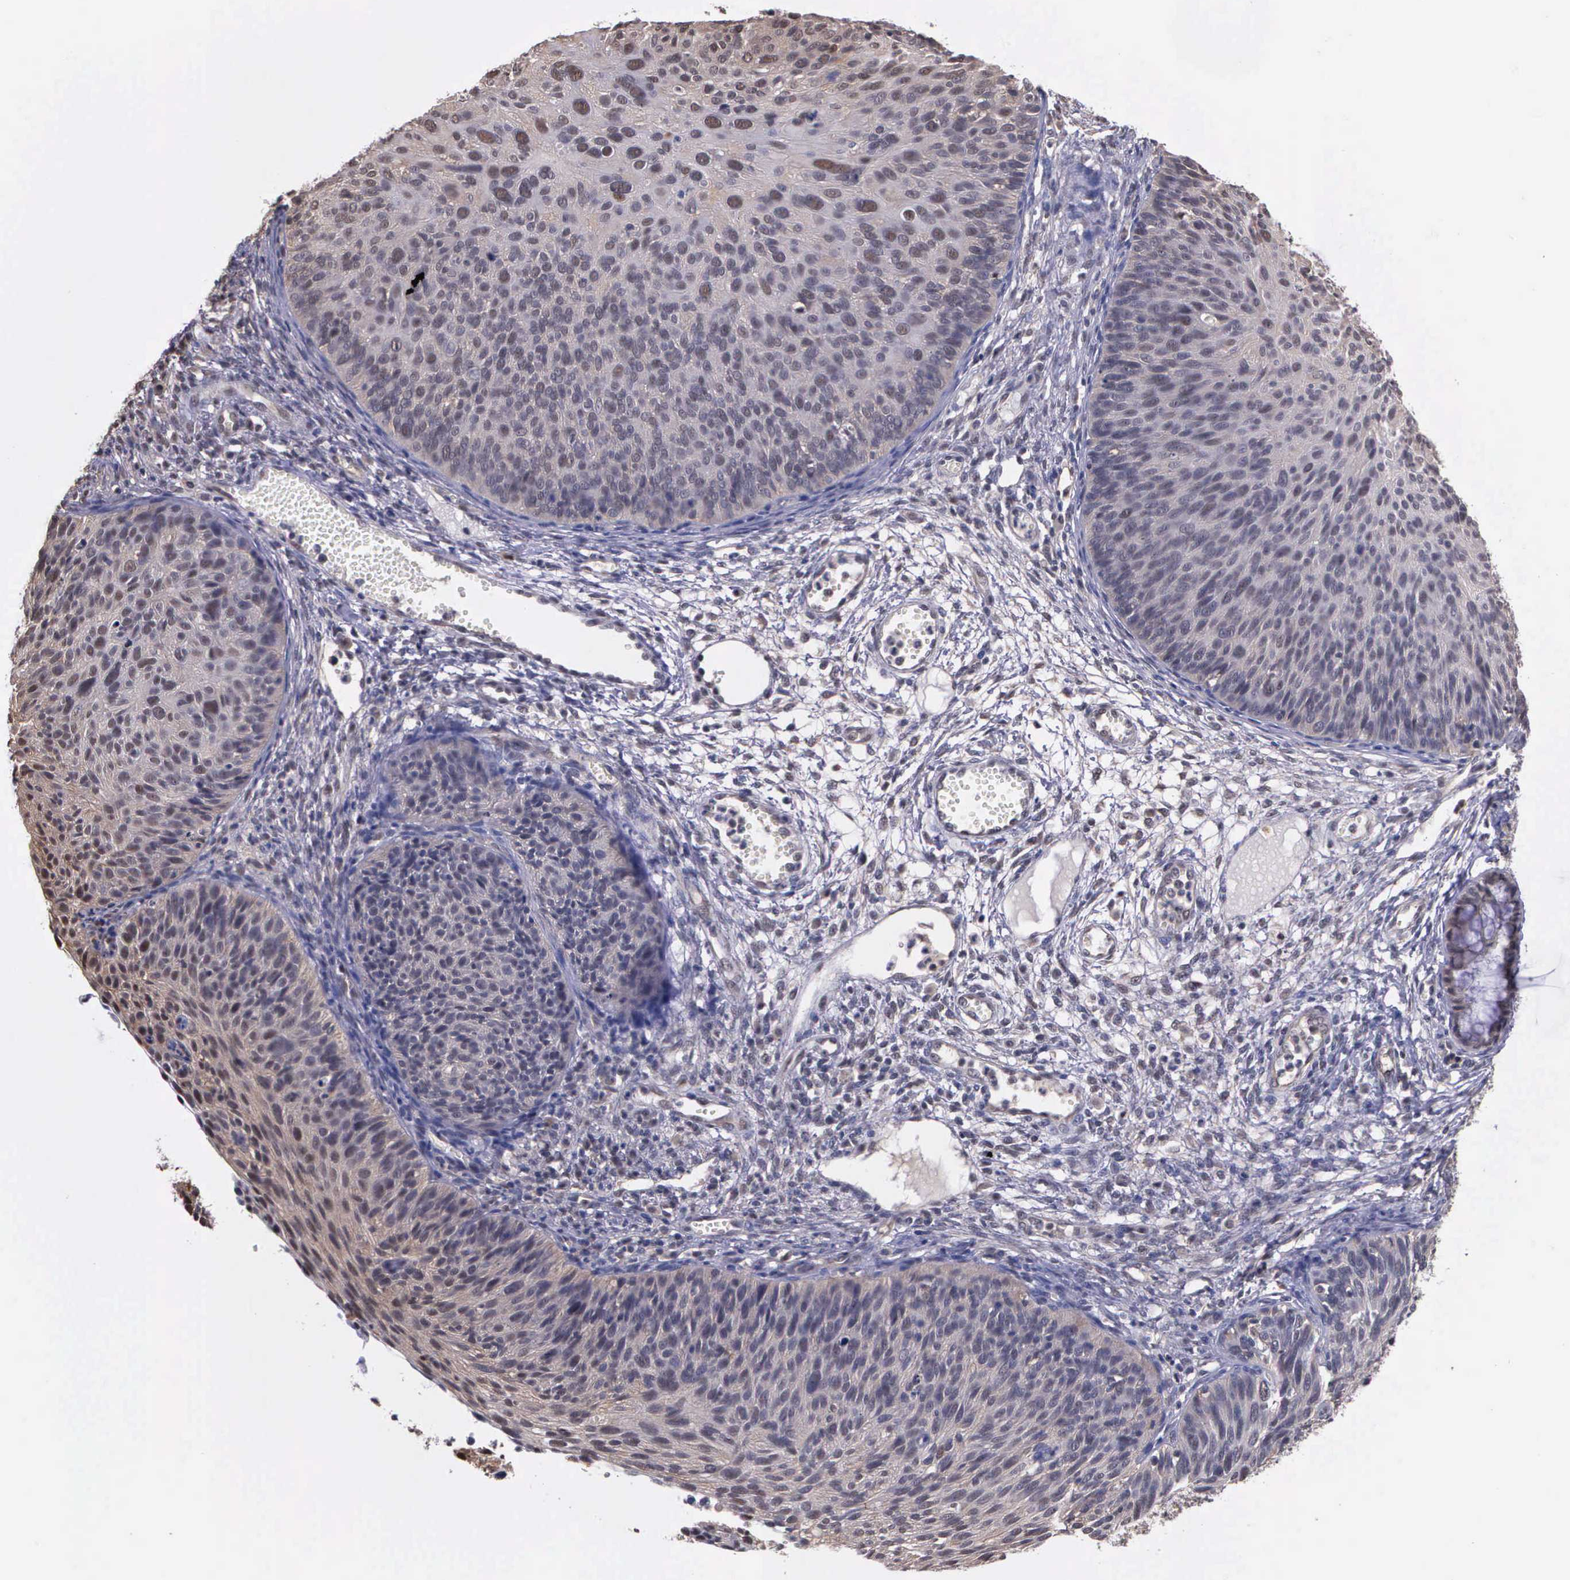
{"staining": {"intensity": "weak", "quantity": "25%-75%", "location": "cytoplasmic/membranous"}, "tissue": "cervical cancer", "cell_type": "Tumor cells", "image_type": "cancer", "snomed": [{"axis": "morphology", "description": "Squamous cell carcinoma, NOS"}, {"axis": "topography", "description": "Cervix"}], "caption": "Immunohistochemistry staining of cervical cancer (squamous cell carcinoma), which demonstrates low levels of weak cytoplasmic/membranous staining in approximately 25%-75% of tumor cells indicating weak cytoplasmic/membranous protein positivity. The staining was performed using DAB (3,3'-diaminobenzidine) (brown) for protein detection and nuclei were counterstained in hematoxylin (blue).", "gene": "PSMC1", "patient": {"sex": "female", "age": 36}}